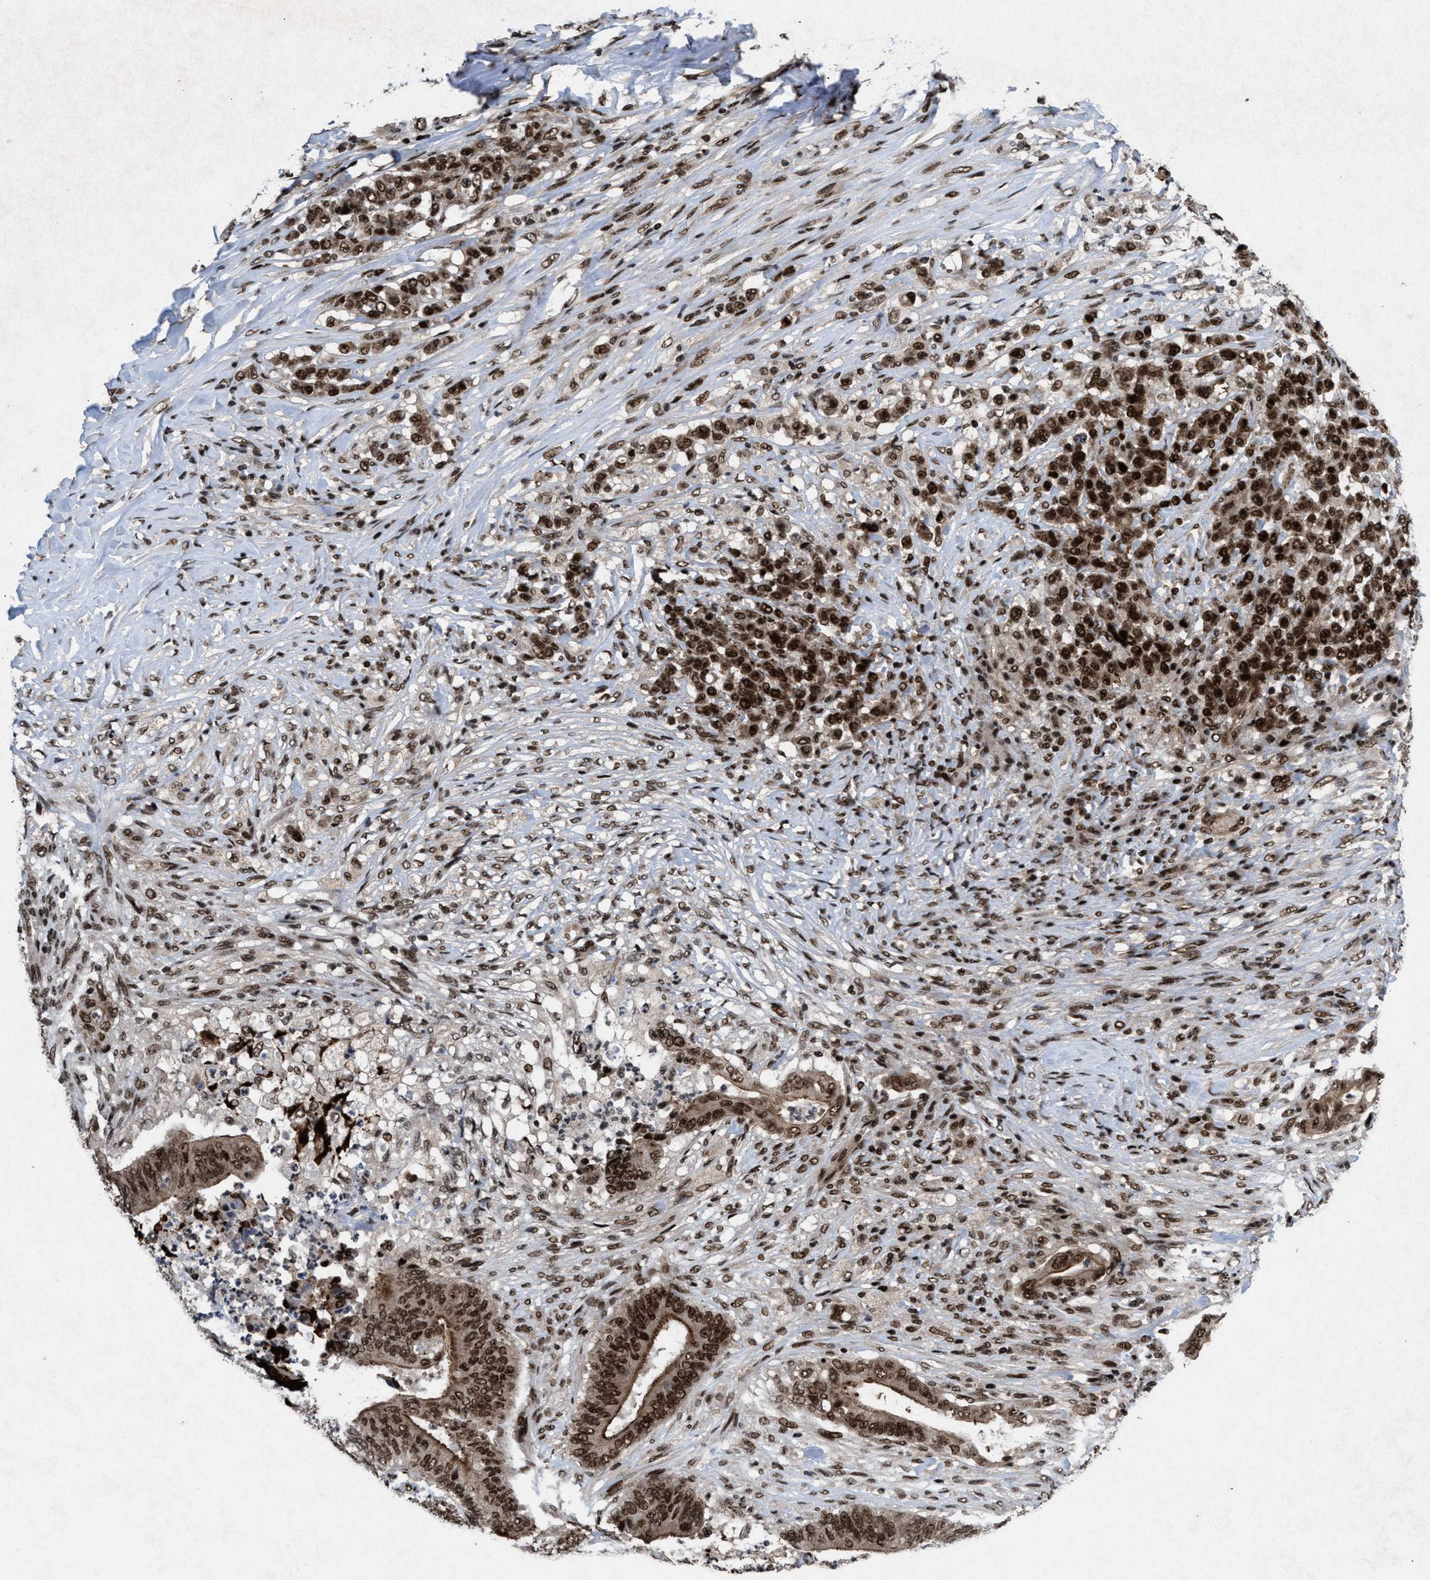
{"staining": {"intensity": "strong", "quantity": ">75%", "location": "cytoplasmic/membranous,nuclear"}, "tissue": "stomach cancer", "cell_type": "Tumor cells", "image_type": "cancer", "snomed": [{"axis": "morphology", "description": "Adenocarcinoma, NOS"}, {"axis": "topography", "description": "Stomach"}], "caption": "The image exhibits immunohistochemical staining of stomach adenocarcinoma. There is strong cytoplasmic/membranous and nuclear expression is appreciated in about >75% of tumor cells.", "gene": "WIZ", "patient": {"sex": "female", "age": 73}}